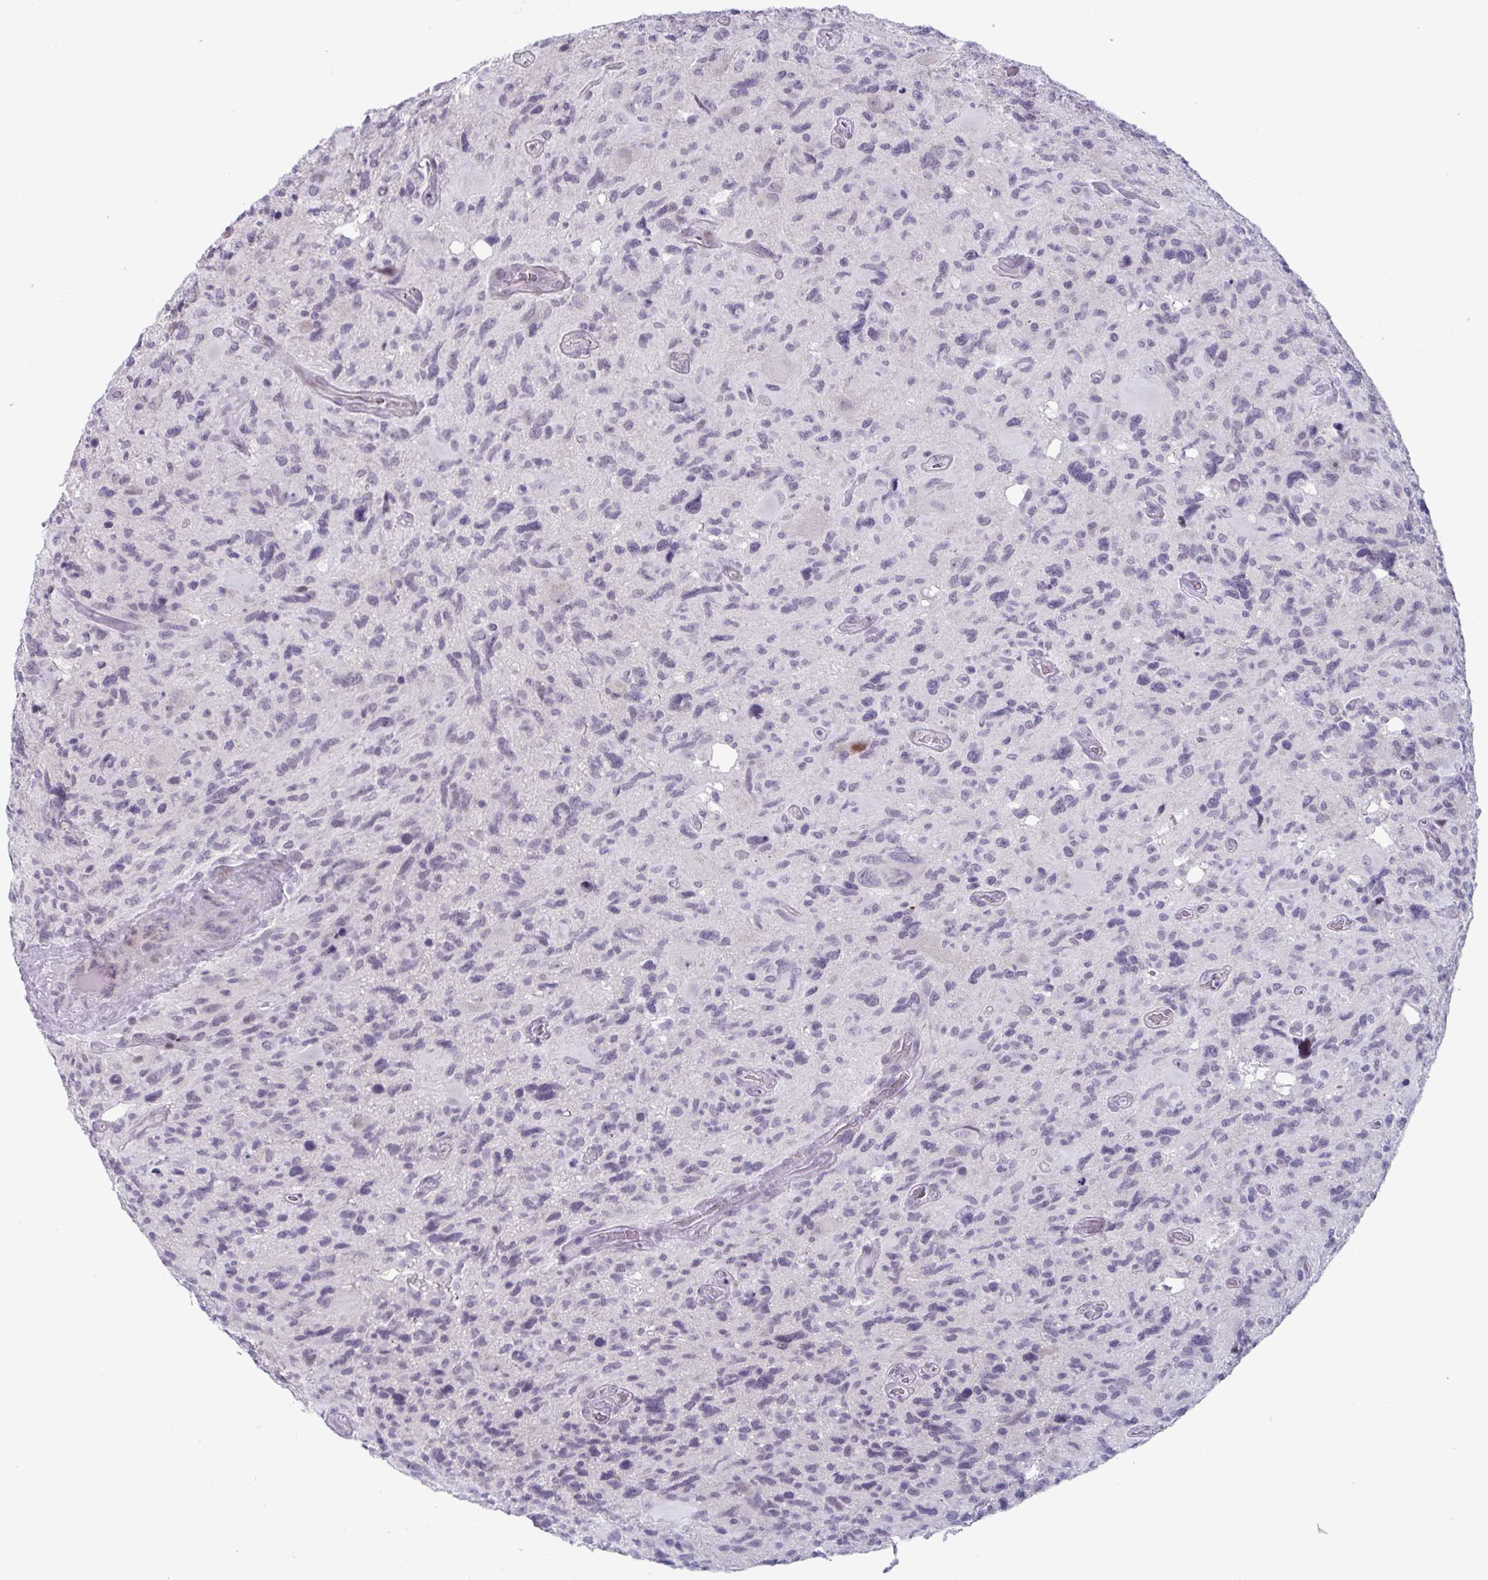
{"staining": {"intensity": "negative", "quantity": "none", "location": "none"}, "tissue": "glioma", "cell_type": "Tumor cells", "image_type": "cancer", "snomed": [{"axis": "morphology", "description": "Glioma, malignant, High grade"}, {"axis": "topography", "description": "Brain"}], "caption": "An immunohistochemistry (IHC) micrograph of glioma is shown. There is no staining in tumor cells of glioma. (DAB IHC with hematoxylin counter stain).", "gene": "VSIG10L", "patient": {"sex": "male", "age": 49}}